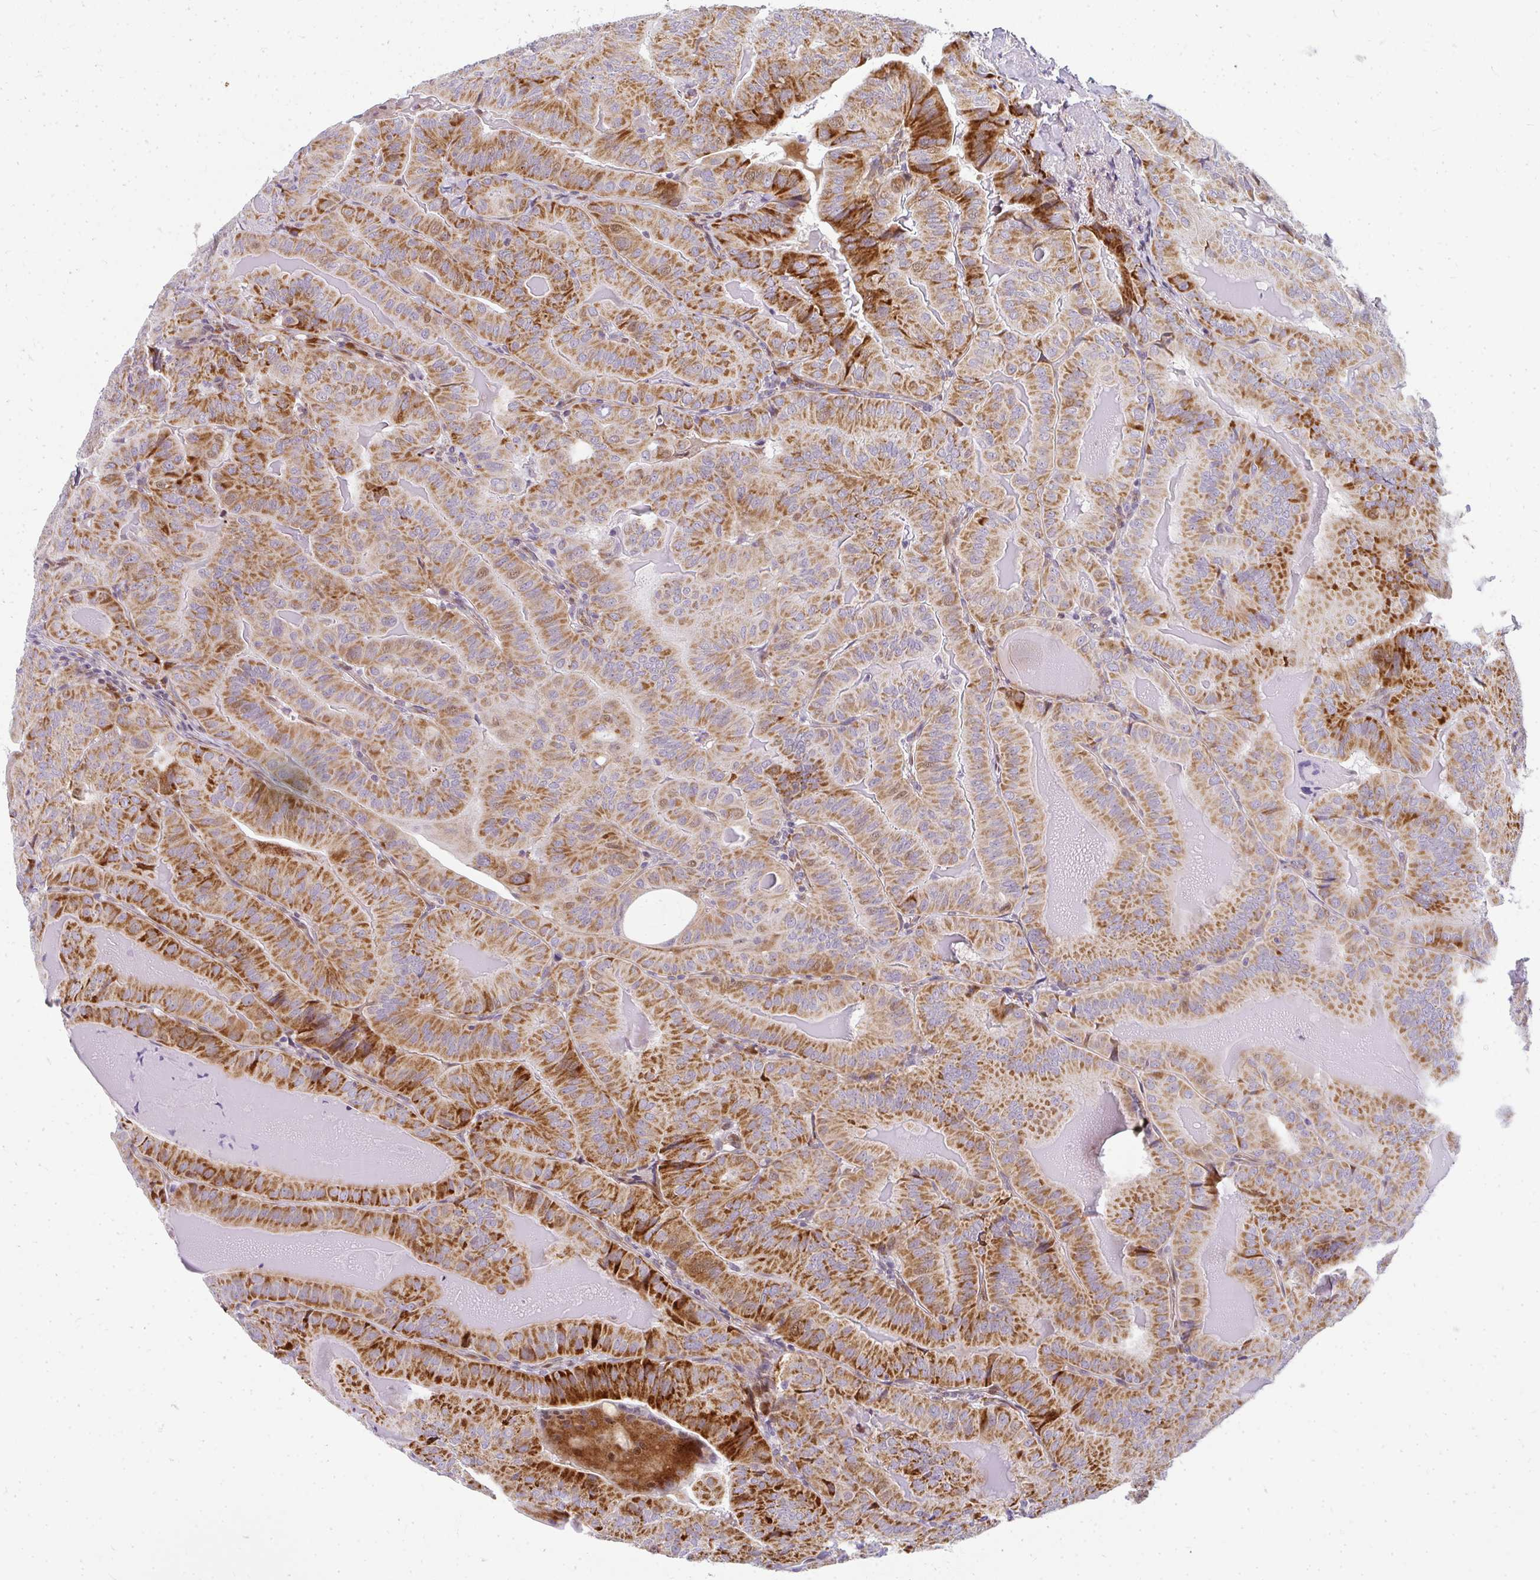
{"staining": {"intensity": "strong", "quantity": ">75%", "location": "cytoplasmic/membranous"}, "tissue": "thyroid cancer", "cell_type": "Tumor cells", "image_type": "cancer", "snomed": [{"axis": "morphology", "description": "Papillary adenocarcinoma, NOS"}, {"axis": "topography", "description": "Thyroid gland"}], "caption": "Immunohistochemistry (IHC) micrograph of human papillary adenocarcinoma (thyroid) stained for a protein (brown), which shows high levels of strong cytoplasmic/membranous positivity in about >75% of tumor cells.", "gene": "PLA2G5", "patient": {"sex": "female", "age": 68}}